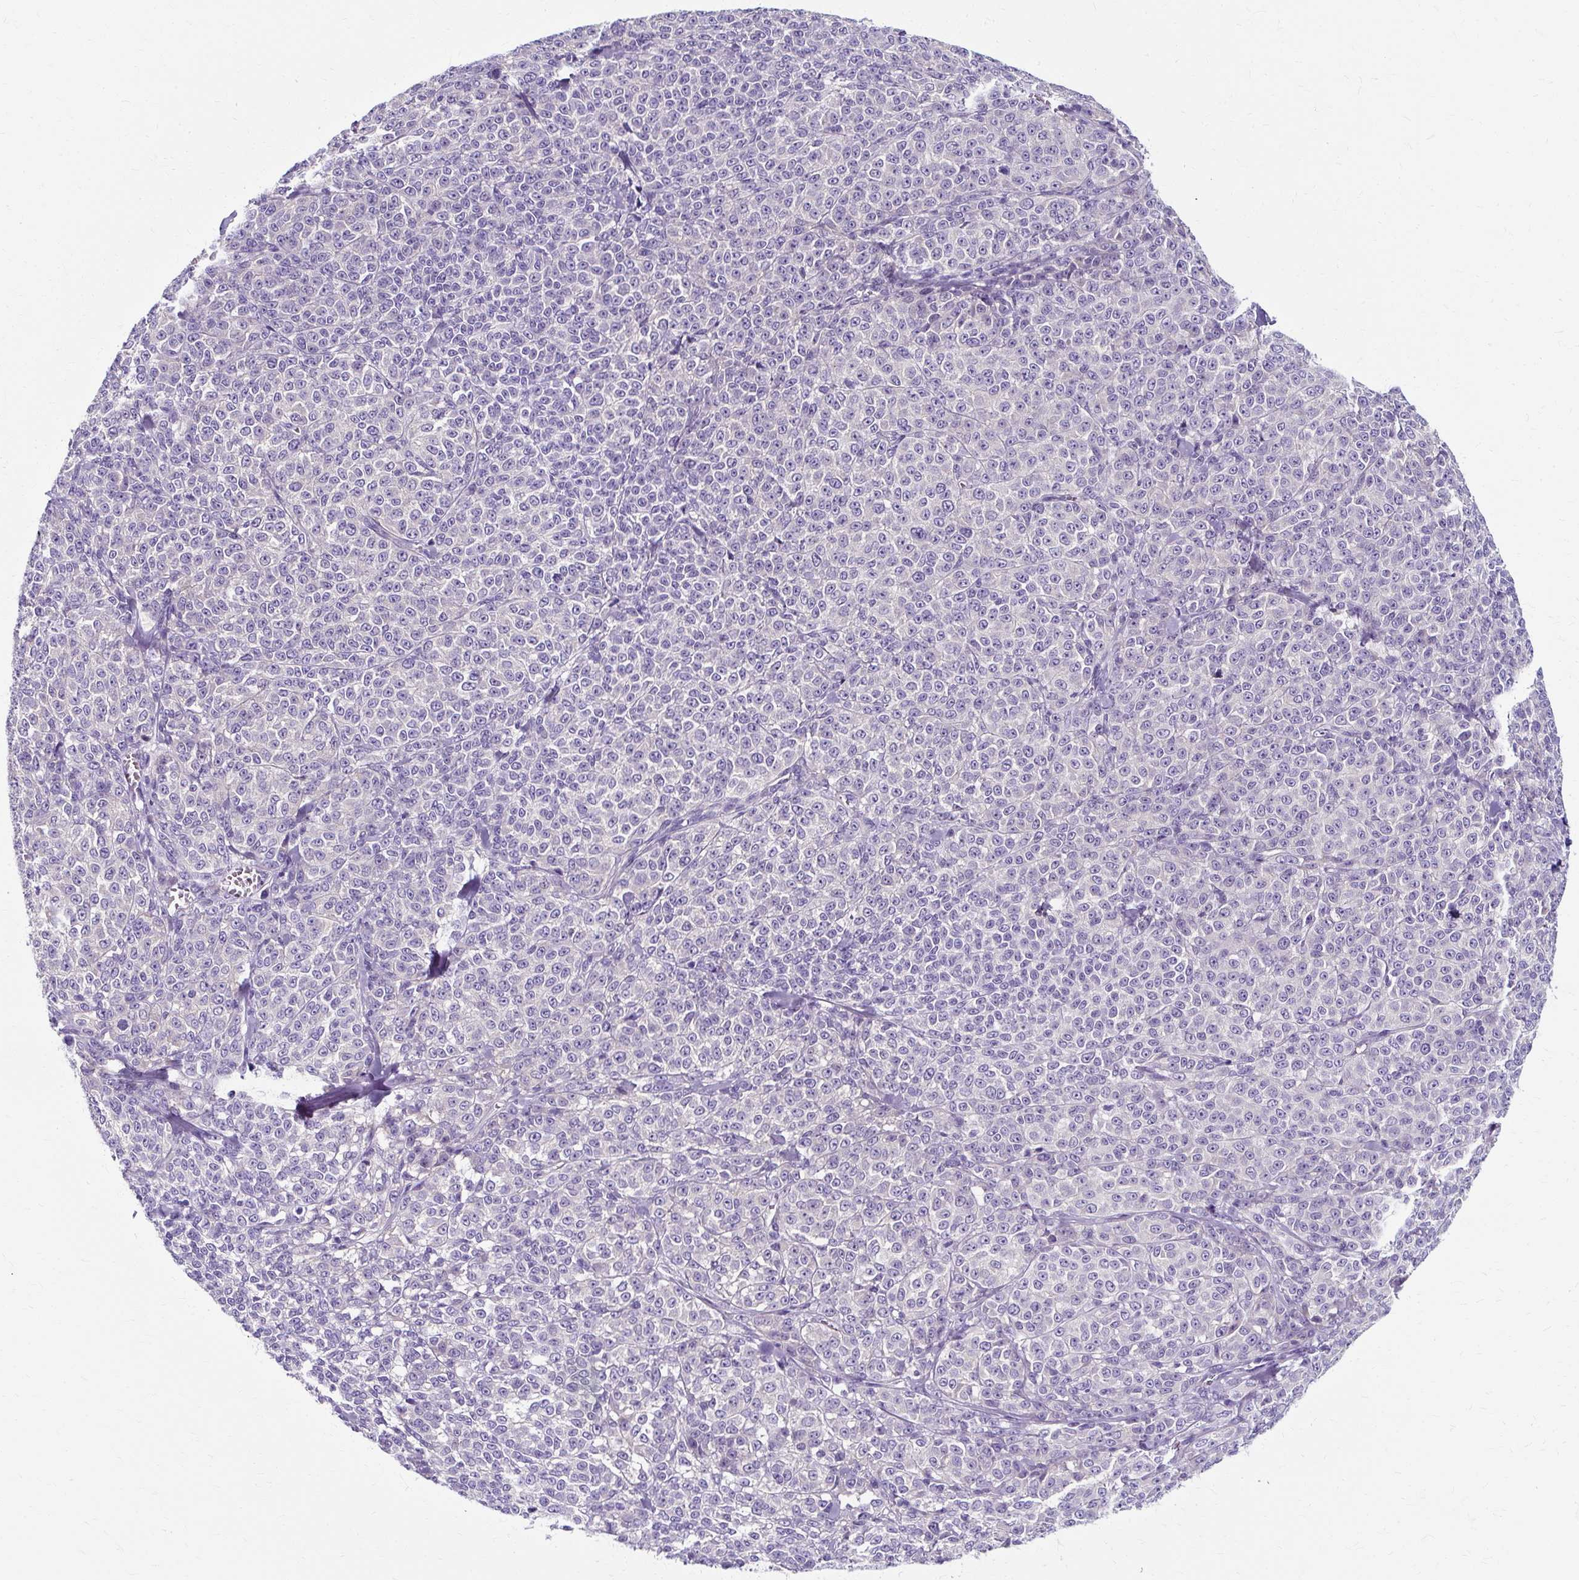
{"staining": {"intensity": "negative", "quantity": "none", "location": "none"}, "tissue": "melanoma", "cell_type": "Tumor cells", "image_type": "cancer", "snomed": [{"axis": "morphology", "description": "Normal tissue, NOS"}, {"axis": "morphology", "description": "Malignant melanoma, NOS"}, {"axis": "topography", "description": "Skin"}], "caption": "The immunohistochemistry (IHC) photomicrograph has no significant positivity in tumor cells of malignant melanoma tissue.", "gene": "ZNF555", "patient": {"sex": "female", "age": 34}}